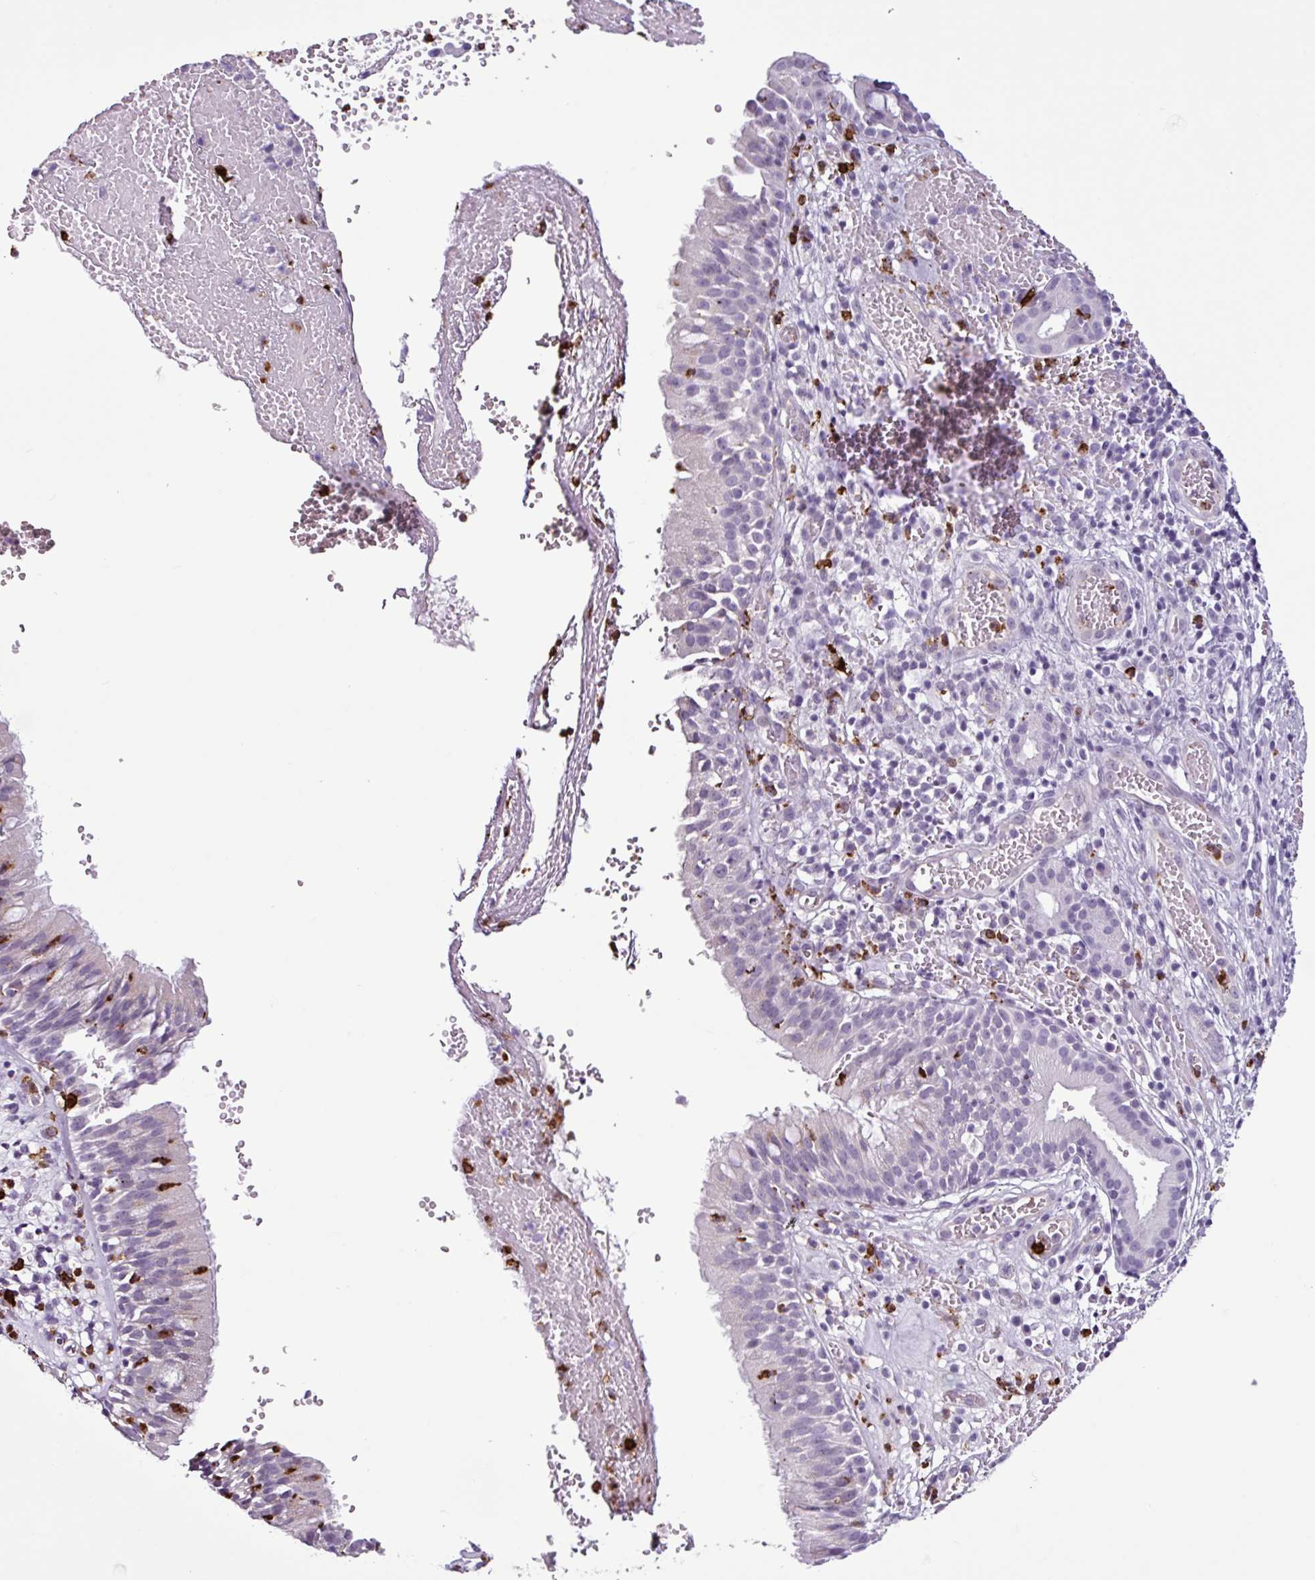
{"staining": {"intensity": "negative", "quantity": "none", "location": "none"}, "tissue": "nasopharynx", "cell_type": "Respiratory epithelial cells", "image_type": "normal", "snomed": [{"axis": "morphology", "description": "Normal tissue, NOS"}, {"axis": "topography", "description": "Nasopharynx"}], "caption": "Immunohistochemistry of normal nasopharynx demonstrates no staining in respiratory epithelial cells.", "gene": "TMEM178A", "patient": {"sex": "male", "age": 65}}